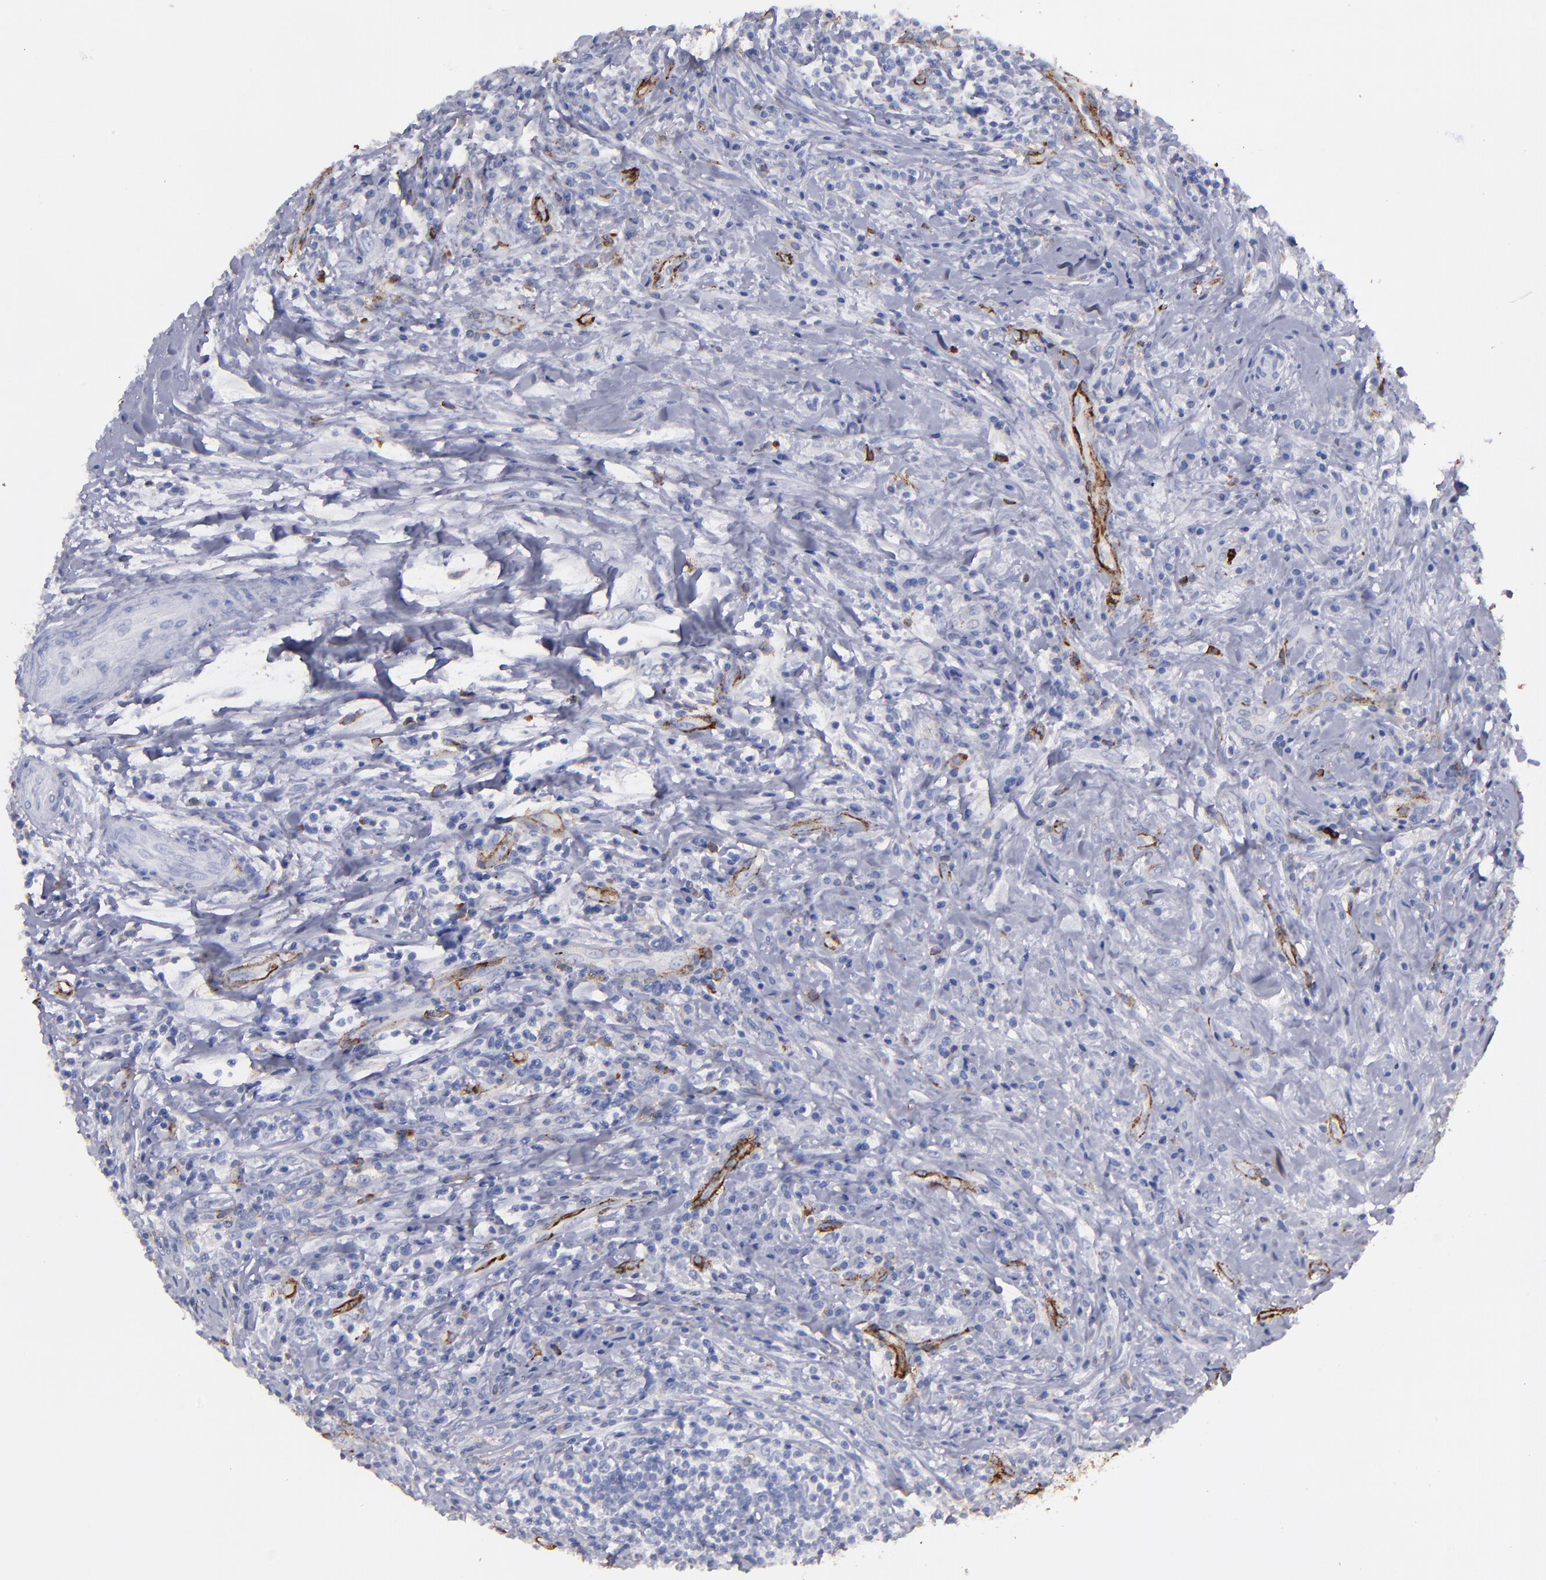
{"staining": {"intensity": "negative", "quantity": "none", "location": "none"}, "tissue": "lymphoma", "cell_type": "Tumor cells", "image_type": "cancer", "snomed": [{"axis": "morphology", "description": "Hodgkin's disease, NOS"}, {"axis": "topography", "description": "Lymph node"}], "caption": "Protein analysis of Hodgkin's disease displays no significant staining in tumor cells.", "gene": "CD36", "patient": {"sex": "female", "age": 25}}